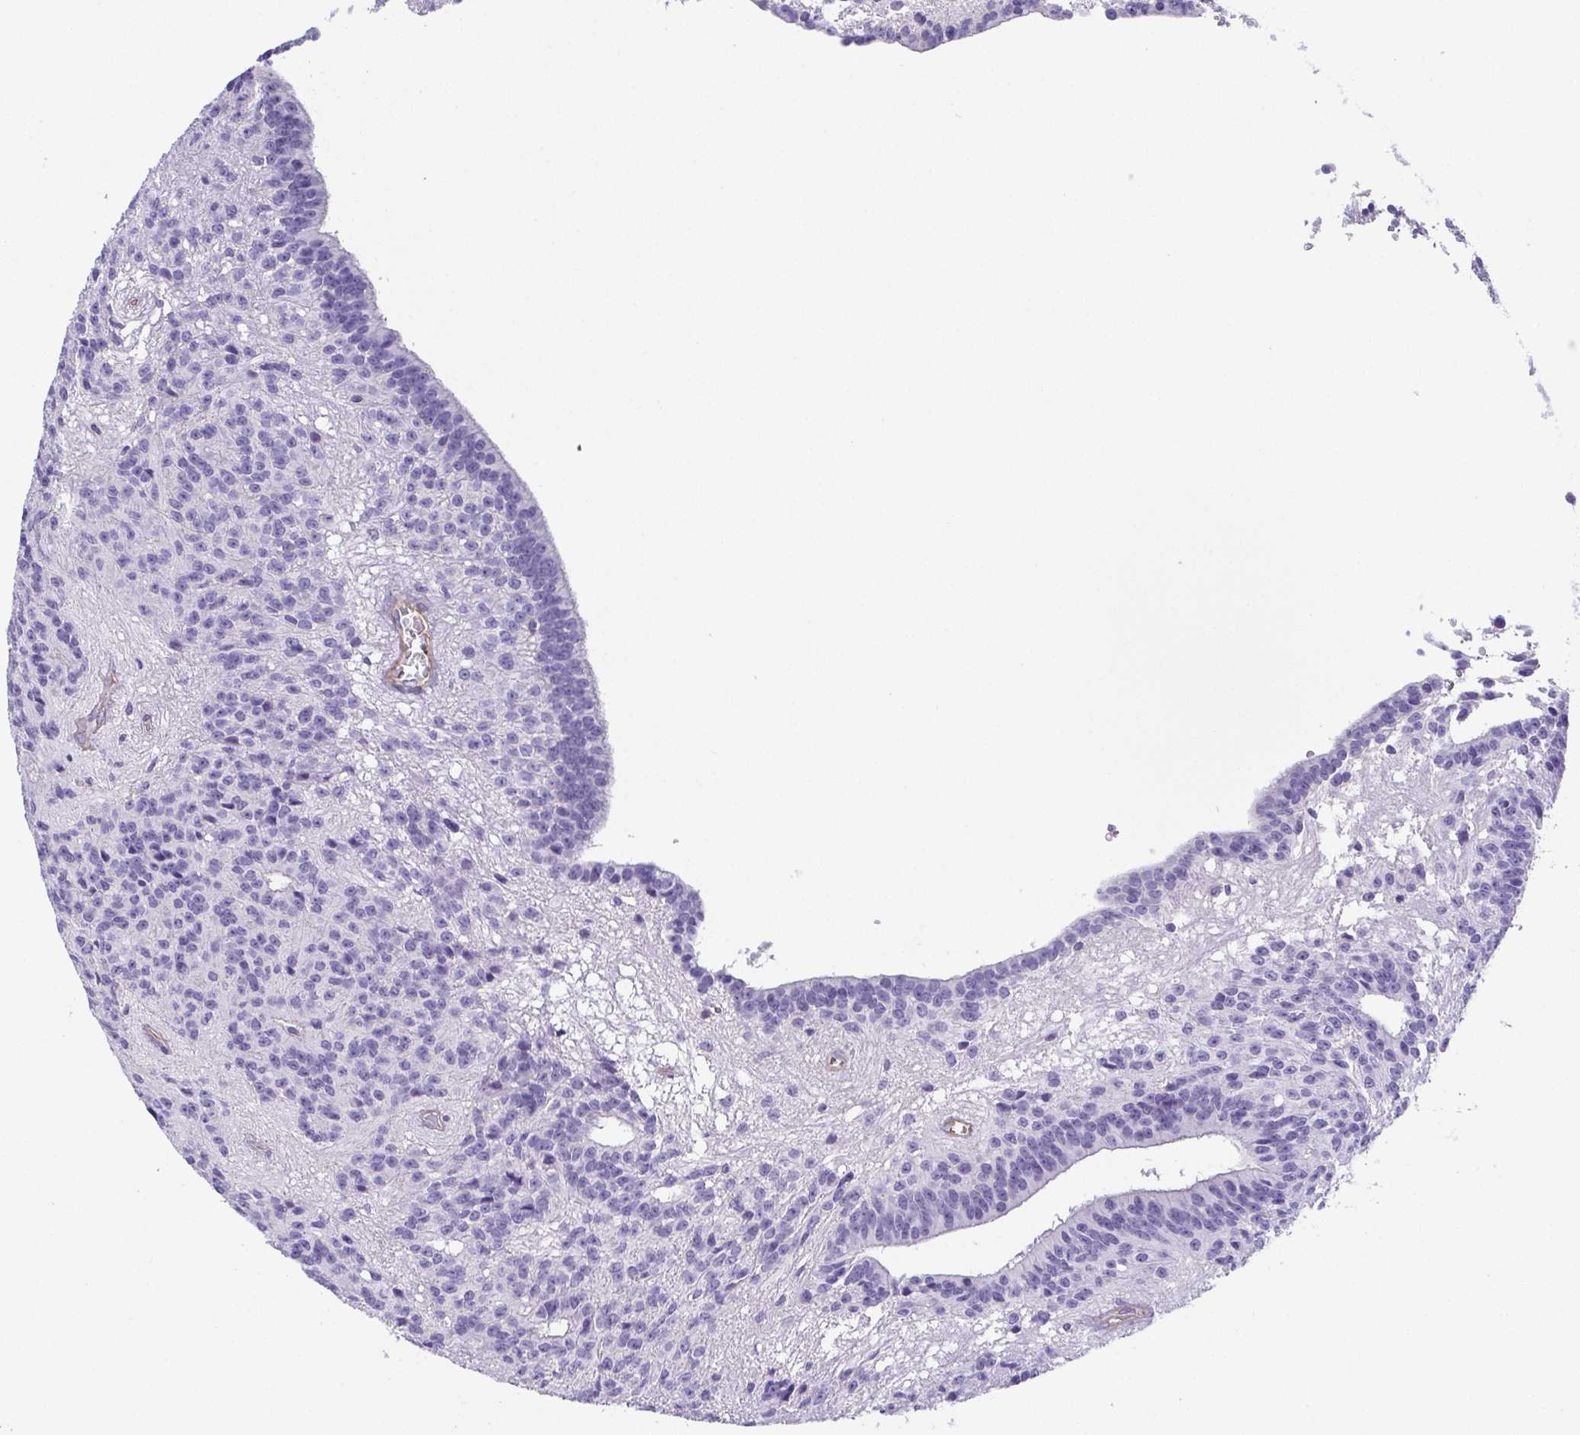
{"staining": {"intensity": "negative", "quantity": "none", "location": "none"}, "tissue": "glioma", "cell_type": "Tumor cells", "image_type": "cancer", "snomed": [{"axis": "morphology", "description": "Glioma, malignant, Low grade"}, {"axis": "topography", "description": "Brain"}], "caption": "Immunohistochemistry image of malignant low-grade glioma stained for a protein (brown), which reveals no expression in tumor cells. (IHC, brightfield microscopy, high magnification).", "gene": "MYL6", "patient": {"sex": "male", "age": 31}}